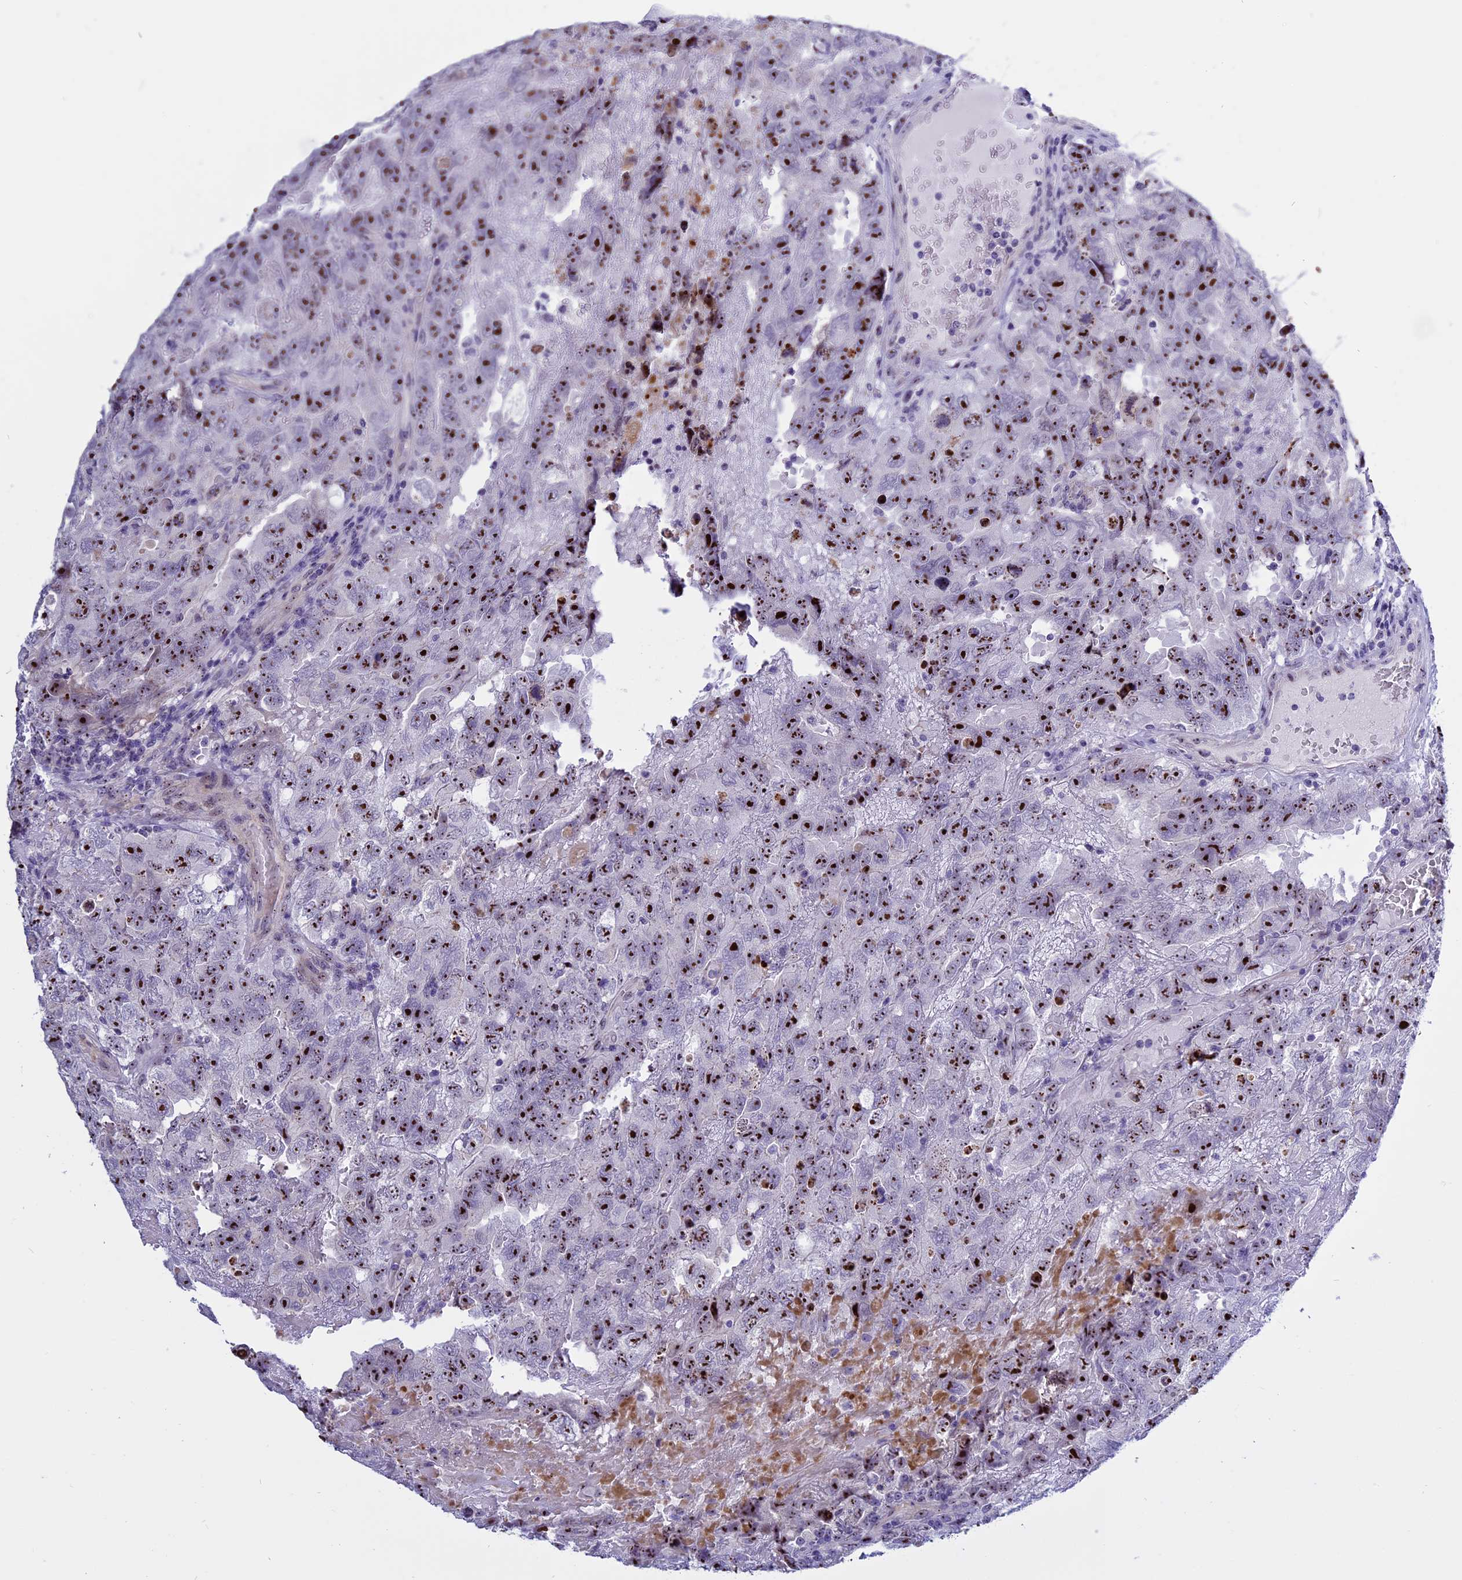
{"staining": {"intensity": "strong", "quantity": ">75%", "location": "nuclear"}, "tissue": "testis cancer", "cell_type": "Tumor cells", "image_type": "cancer", "snomed": [{"axis": "morphology", "description": "Carcinoma, Embryonal, NOS"}, {"axis": "topography", "description": "Testis"}], "caption": "High-power microscopy captured an IHC micrograph of embryonal carcinoma (testis), revealing strong nuclear staining in about >75% of tumor cells. Using DAB (brown) and hematoxylin (blue) stains, captured at high magnification using brightfield microscopy.", "gene": "TBL3", "patient": {"sex": "male", "age": 45}}